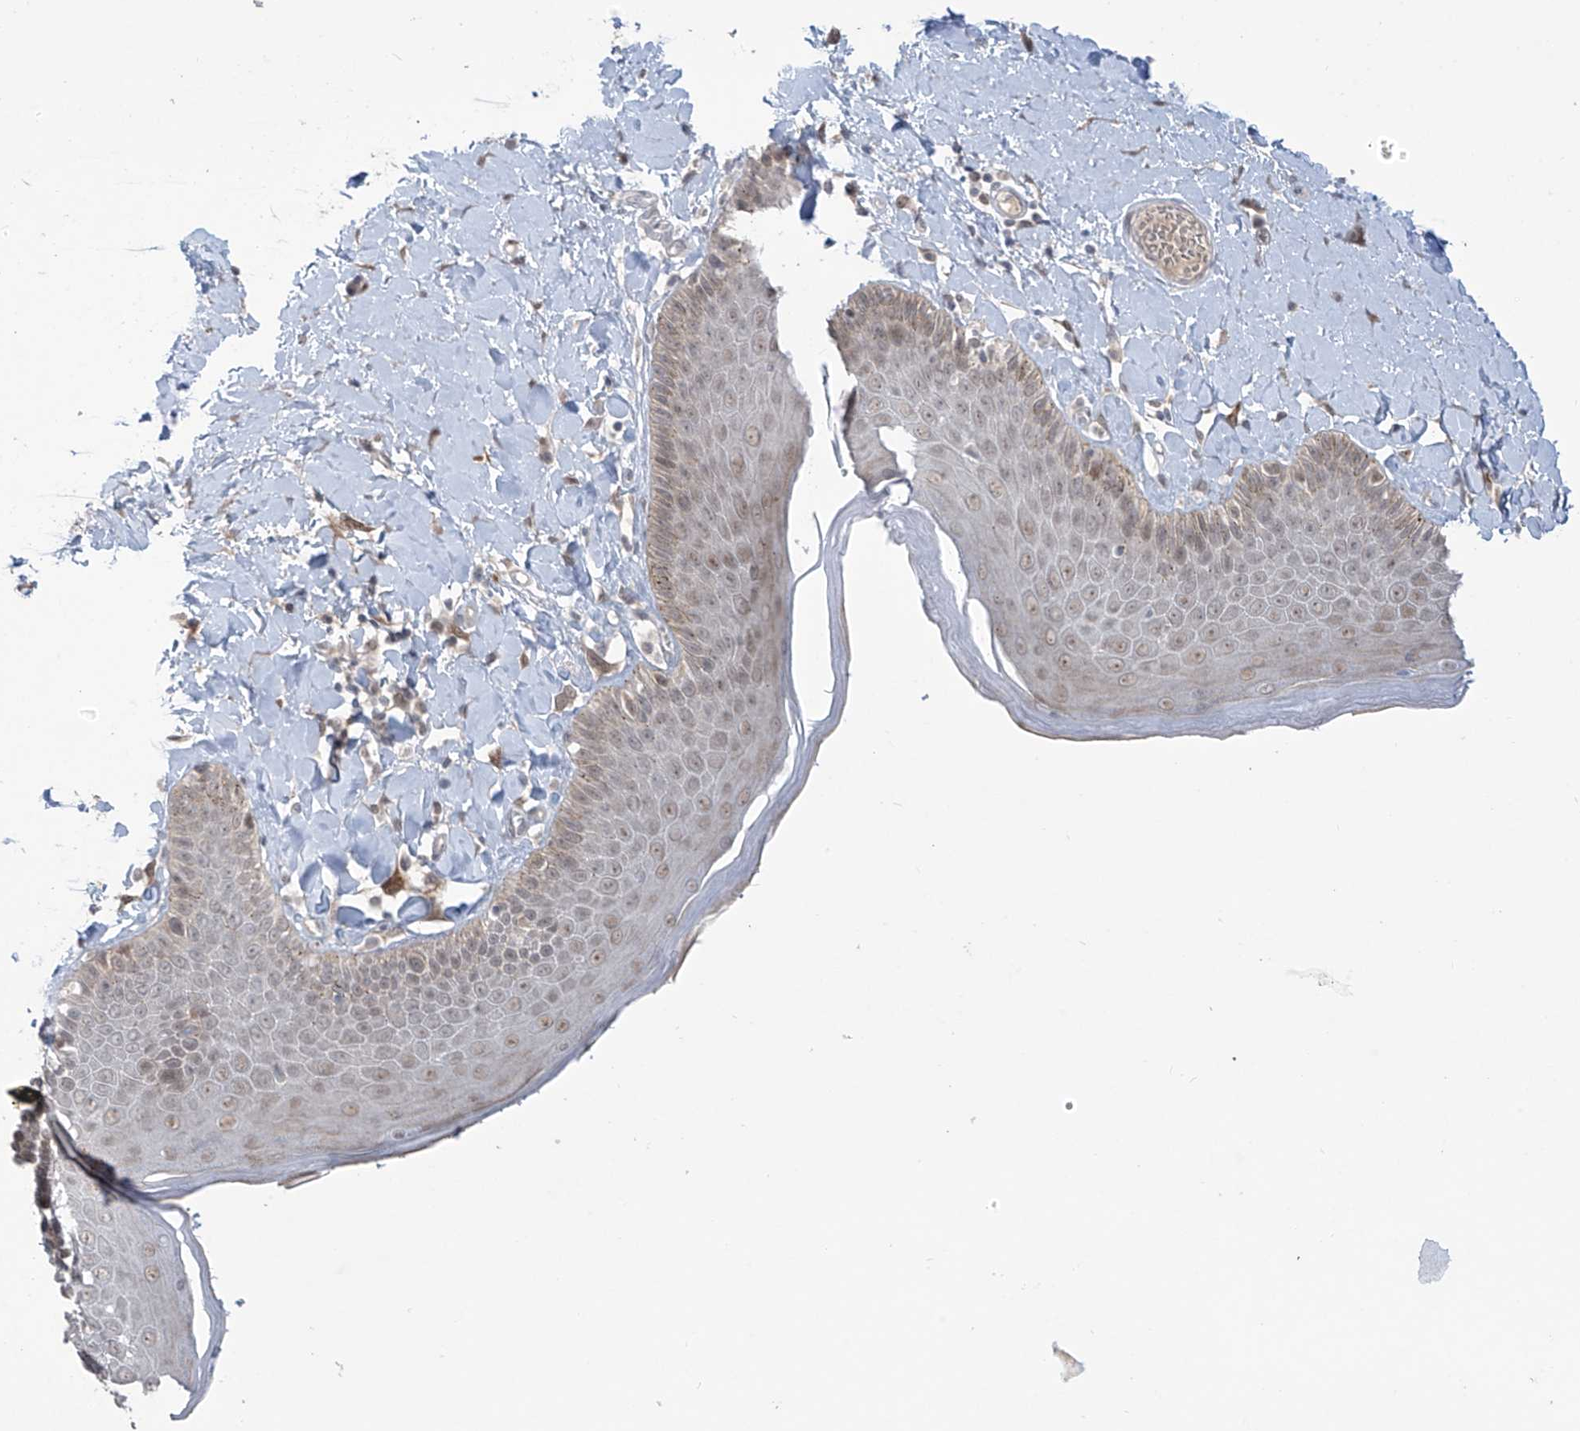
{"staining": {"intensity": "weak", "quantity": ">75%", "location": "cytoplasmic/membranous,nuclear"}, "tissue": "skin", "cell_type": "Epidermal cells", "image_type": "normal", "snomed": [{"axis": "morphology", "description": "Normal tissue, NOS"}, {"axis": "topography", "description": "Anal"}], "caption": "Protein expression analysis of benign human skin reveals weak cytoplasmic/membranous,nuclear staining in approximately >75% of epidermal cells. (DAB IHC, brown staining for protein, blue staining for nuclei).", "gene": "OGT", "patient": {"sex": "male", "age": 69}}